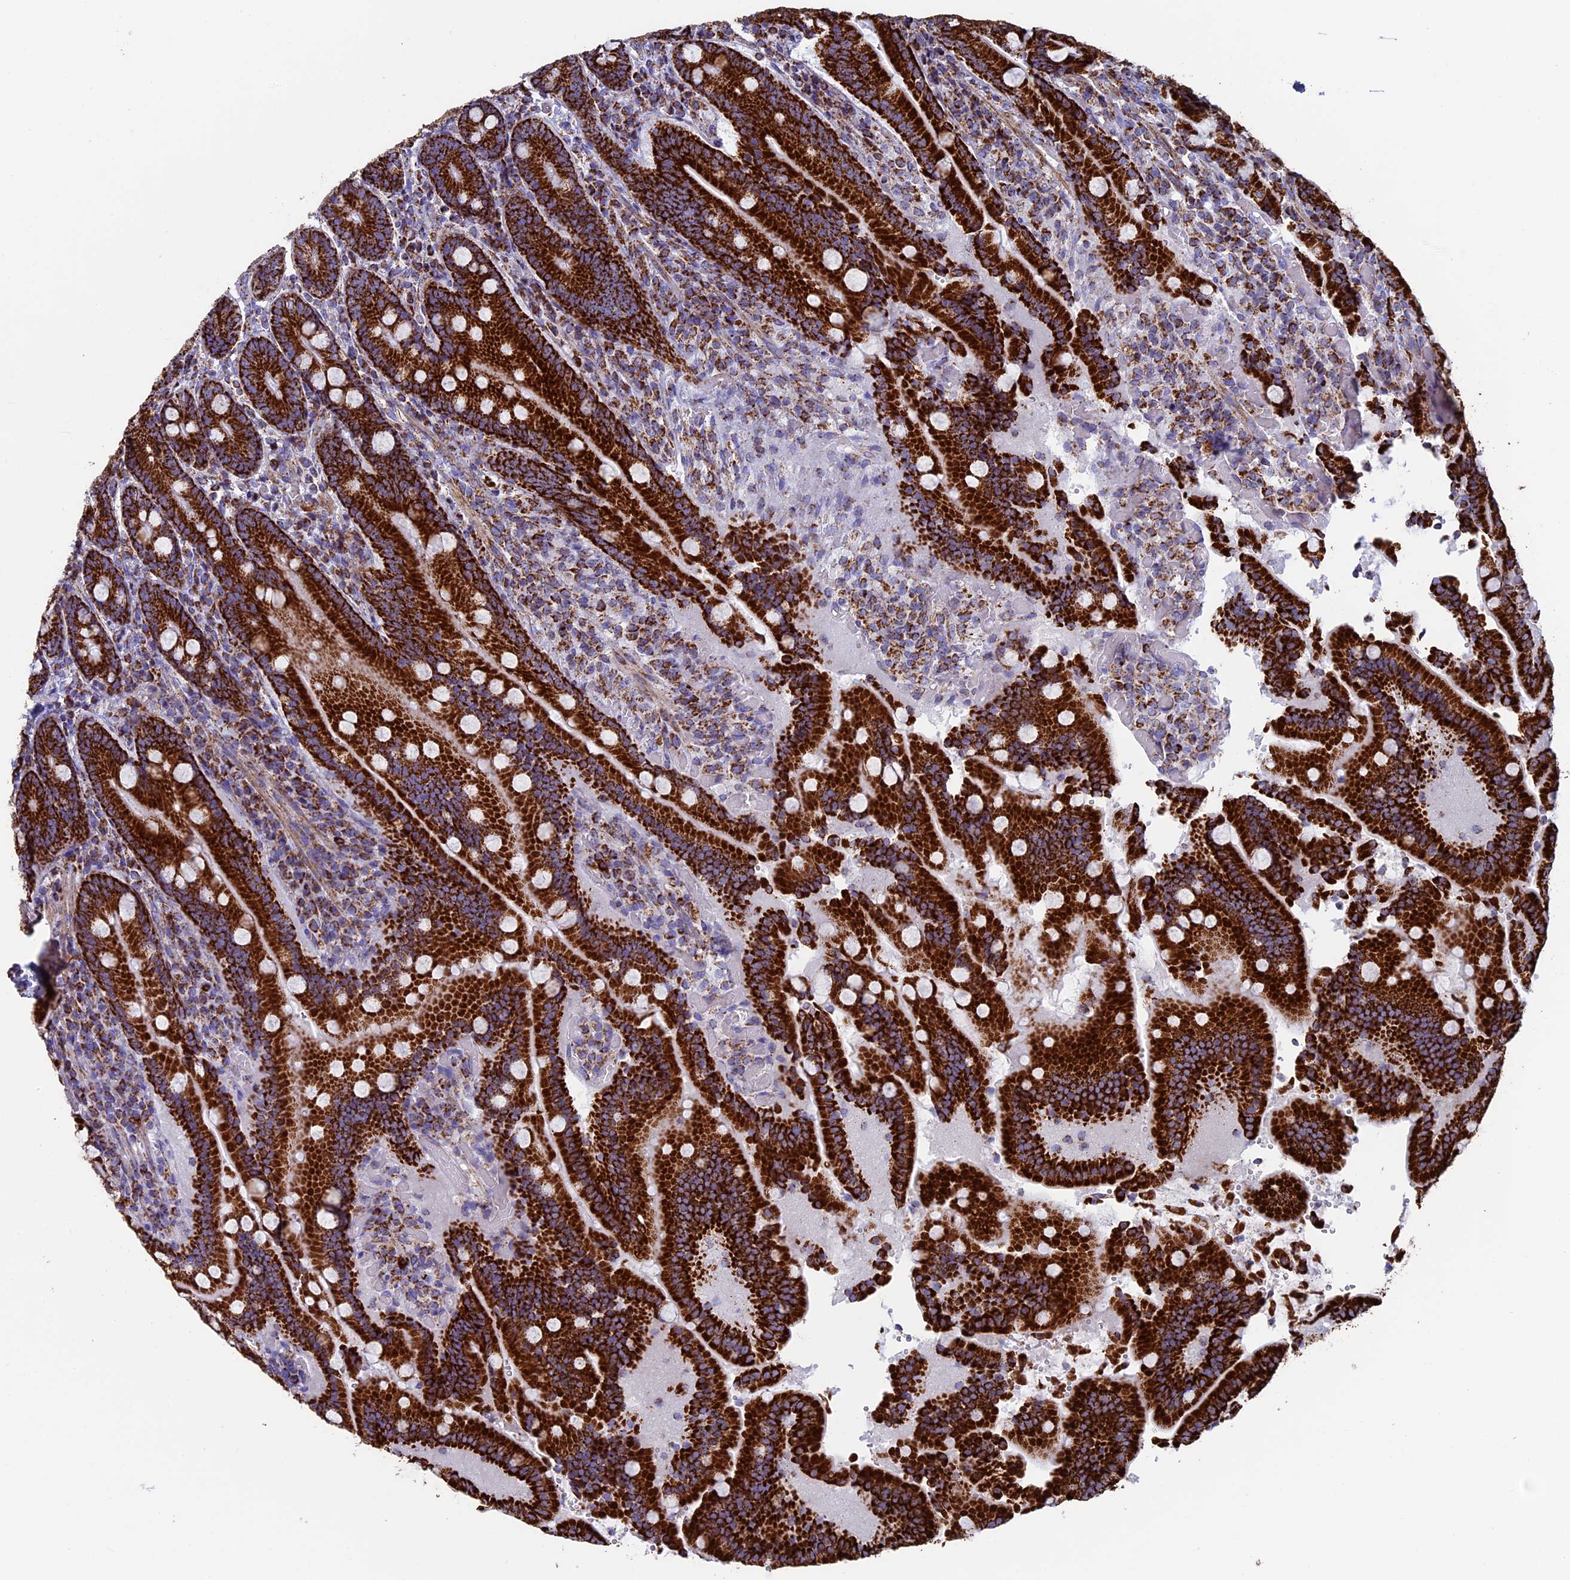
{"staining": {"intensity": "strong", "quantity": ">75%", "location": "cytoplasmic/membranous"}, "tissue": "duodenum", "cell_type": "Glandular cells", "image_type": "normal", "snomed": [{"axis": "morphology", "description": "Normal tissue, NOS"}, {"axis": "topography", "description": "Duodenum"}], "caption": "DAB (3,3'-diaminobenzidine) immunohistochemical staining of benign duodenum exhibits strong cytoplasmic/membranous protein staining in about >75% of glandular cells. Nuclei are stained in blue.", "gene": "UQCRFS1", "patient": {"sex": "female", "age": 62}}